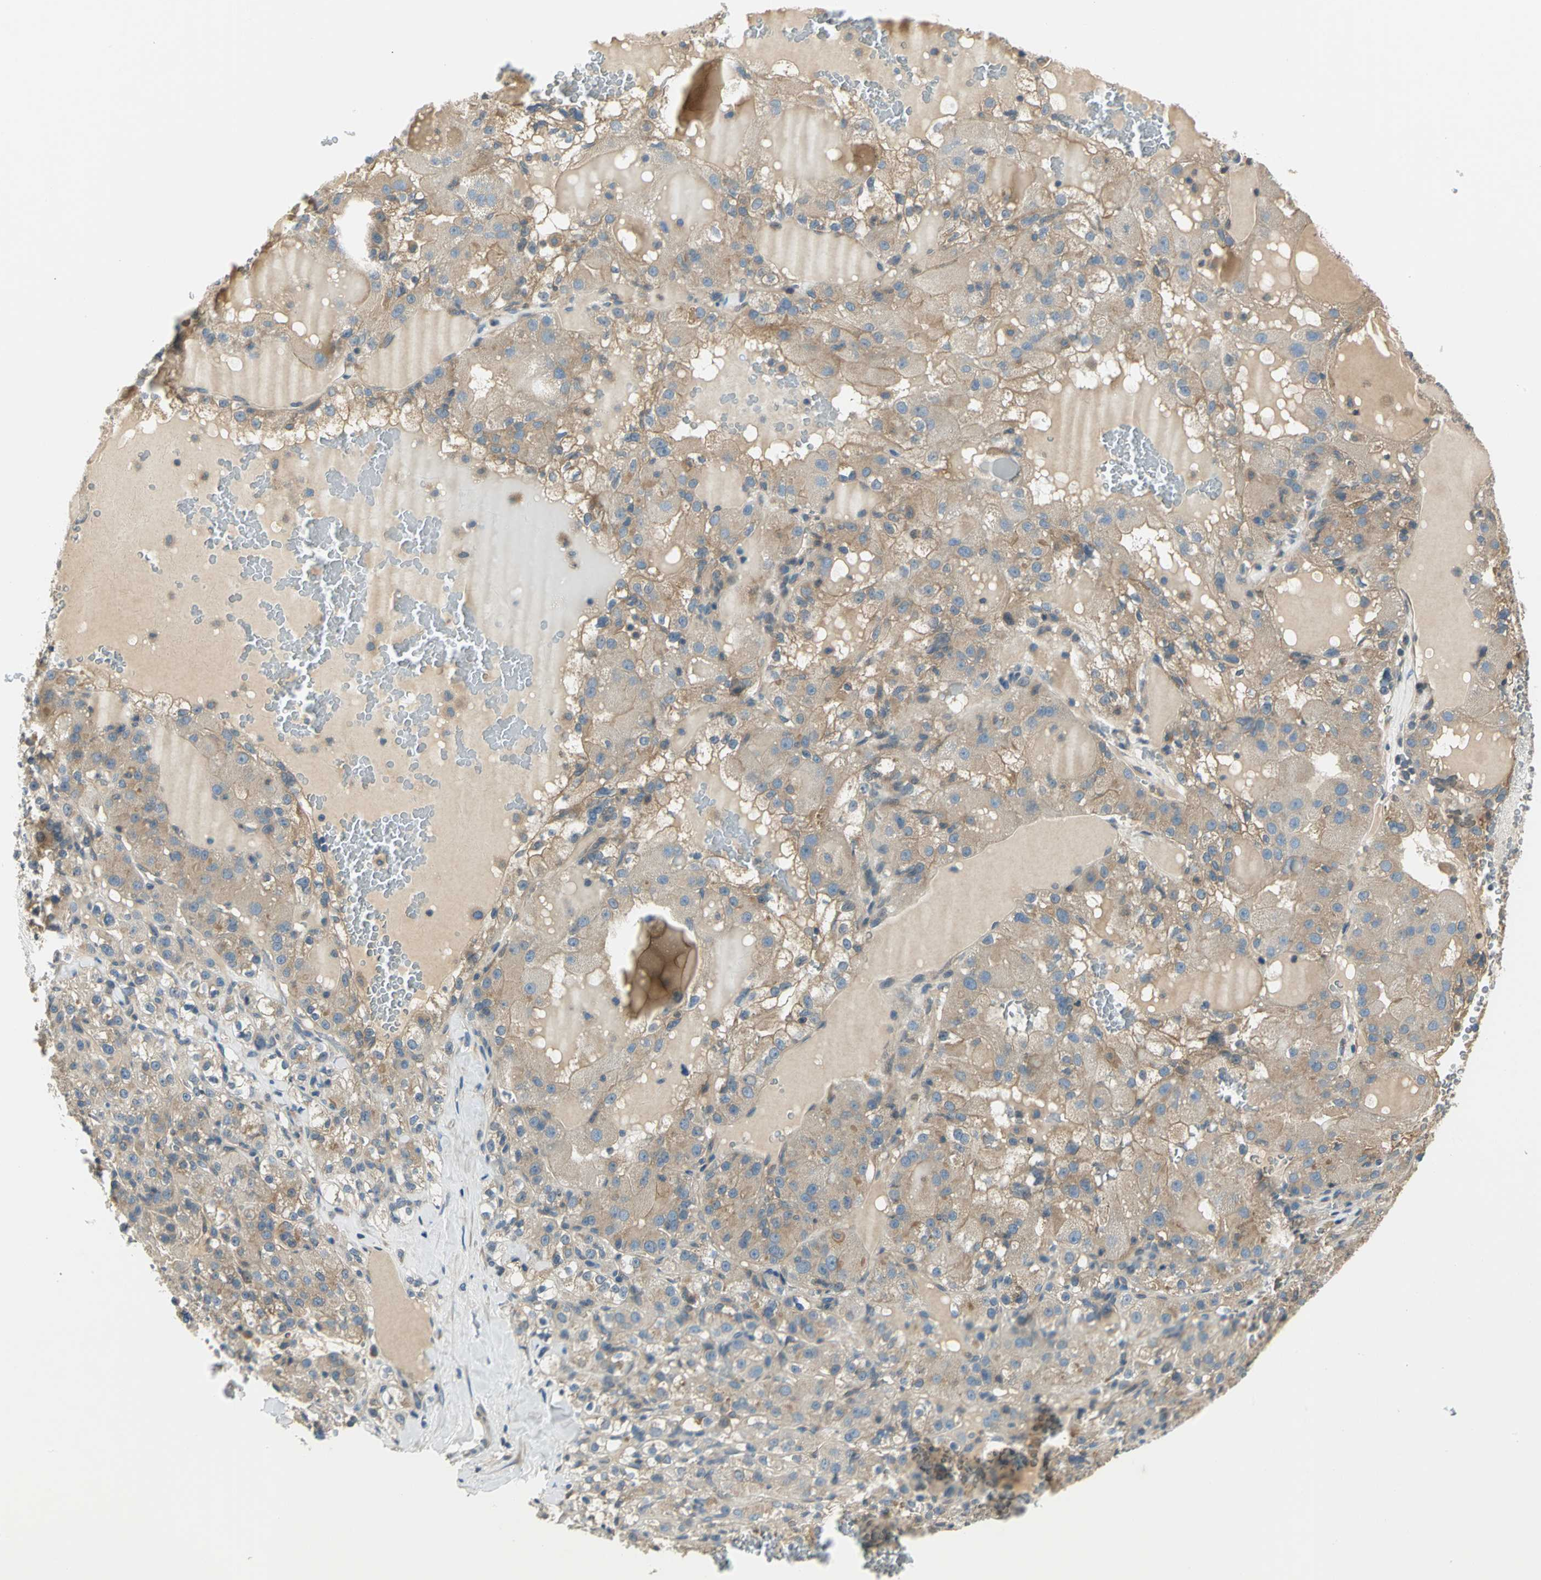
{"staining": {"intensity": "weak", "quantity": ">75%", "location": "cytoplasmic/membranous"}, "tissue": "renal cancer", "cell_type": "Tumor cells", "image_type": "cancer", "snomed": [{"axis": "morphology", "description": "Normal tissue, NOS"}, {"axis": "morphology", "description": "Adenocarcinoma, NOS"}, {"axis": "topography", "description": "Kidney"}], "caption": "Adenocarcinoma (renal) stained with immunohistochemistry shows weak cytoplasmic/membranous expression in approximately >75% of tumor cells.", "gene": "PRKAA1", "patient": {"sex": "male", "age": 61}}